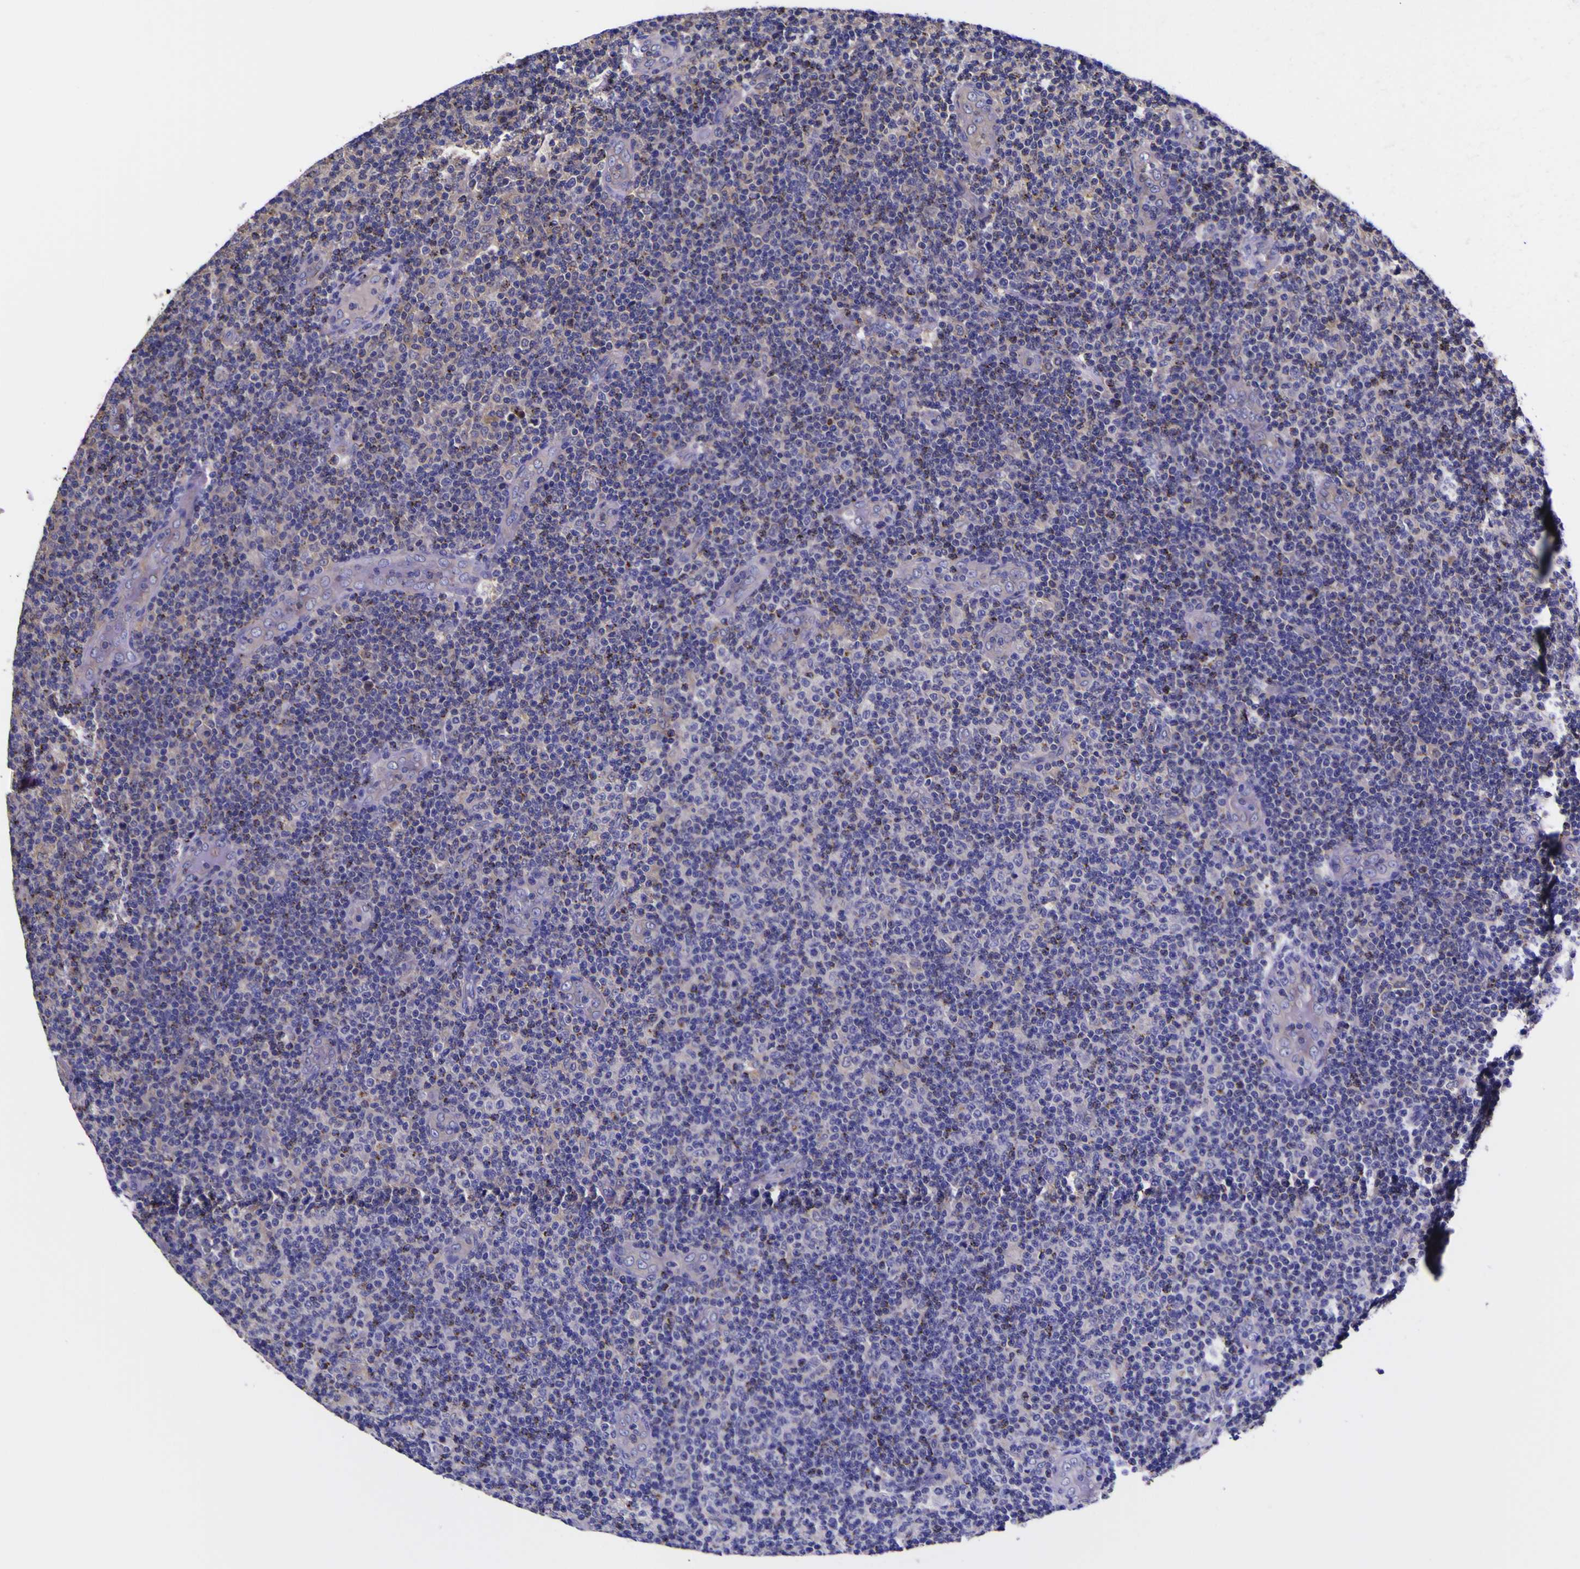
{"staining": {"intensity": "negative", "quantity": "none", "location": "none"}, "tissue": "lymphoma", "cell_type": "Tumor cells", "image_type": "cancer", "snomed": [{"axis": "morphology", "description": "Malignant lymphoma, non-Hodgkin's type, Low grade"}, {"axis": "topography", "description": "Lymph node"}], "caption": "Histopathology image shows no protein expression in tumor cells of low-grade malignant lymphoma, non-Hodgkin's type tissue.", "gene": "MAPK14", "patient": {"sex": "male", "age": 83}}